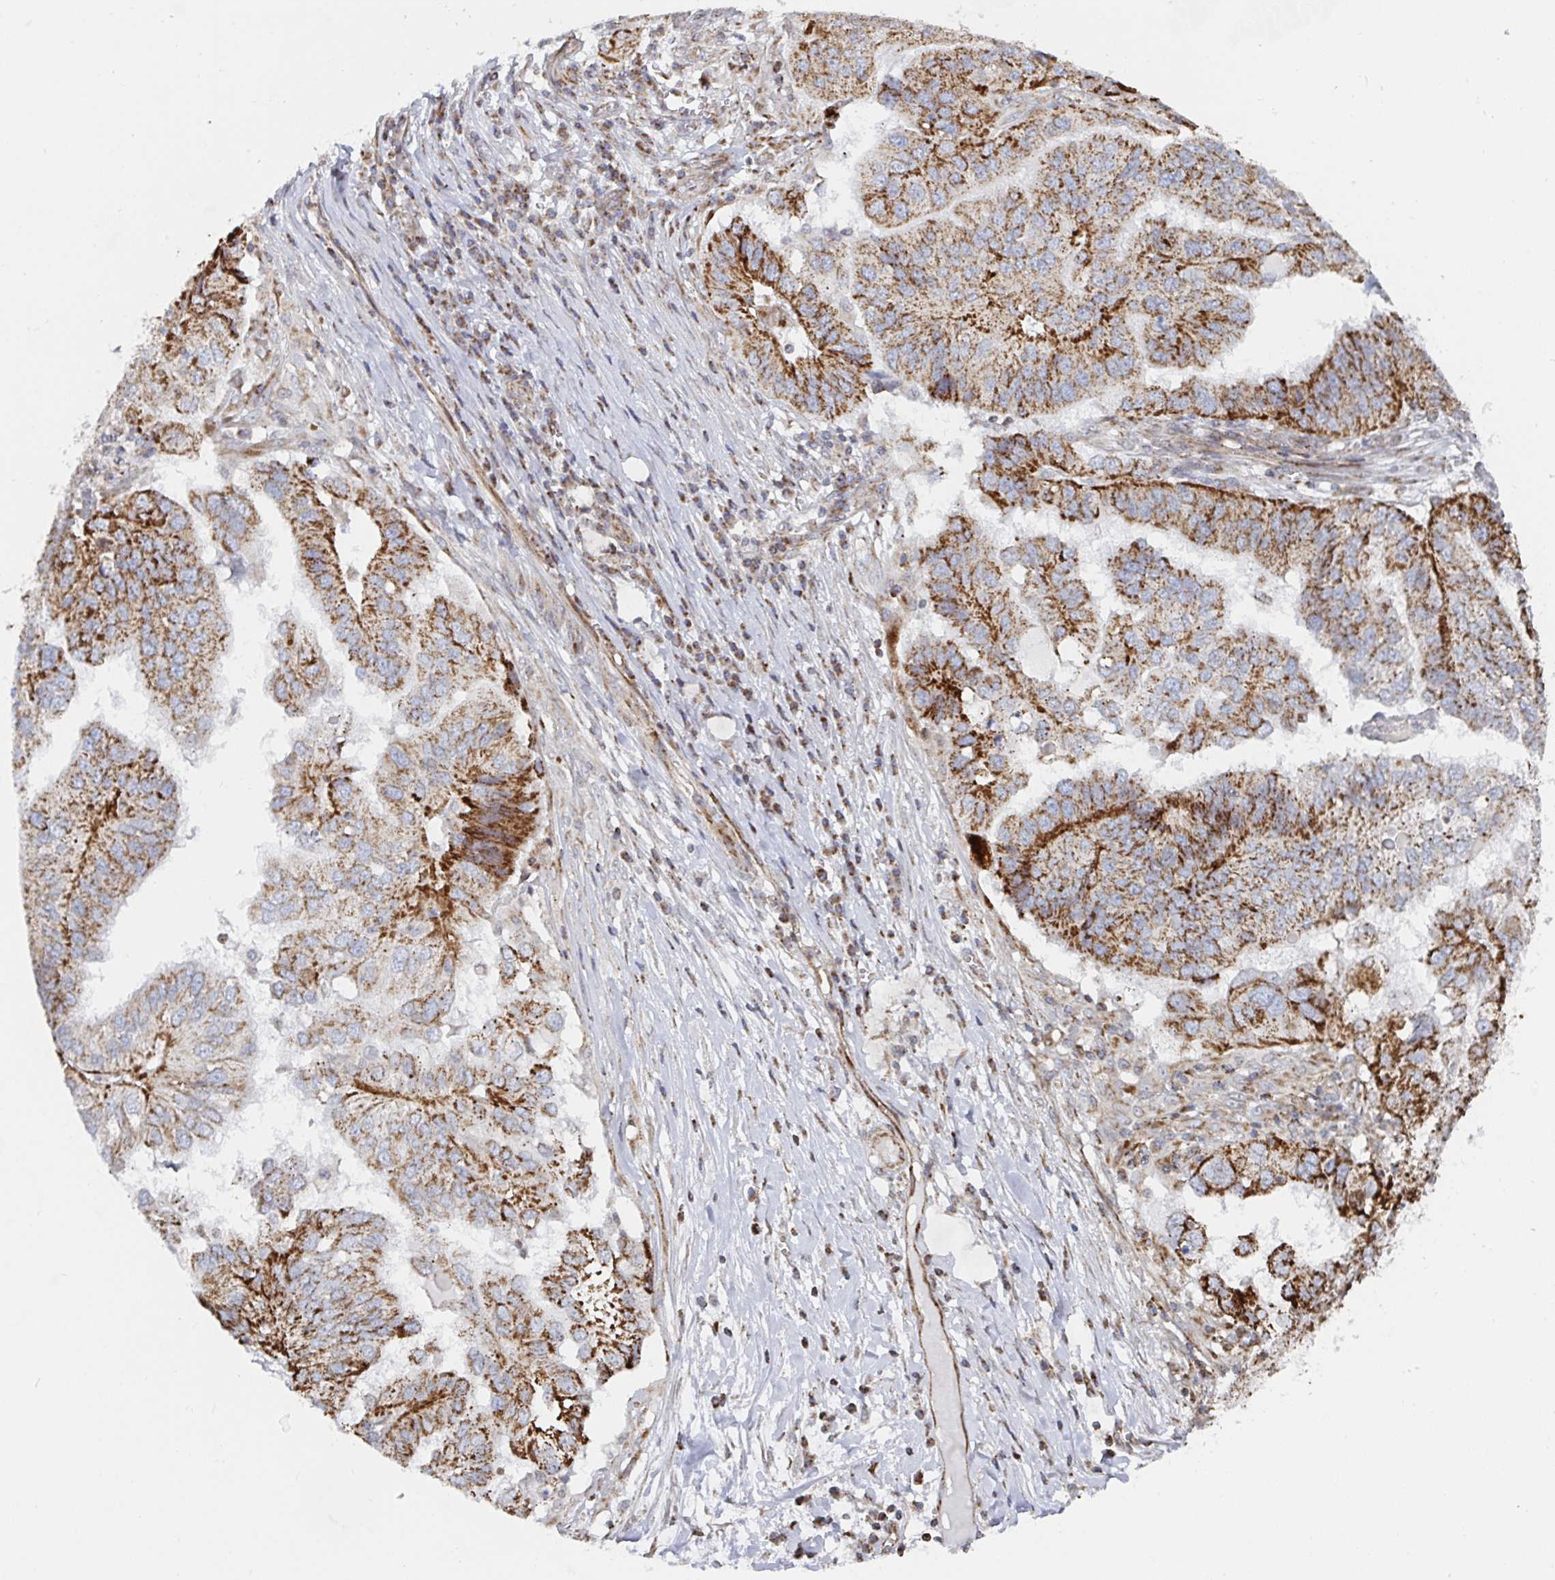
{"staining": {"intensity": "strong", "quantity": ">75%", "location": "cytoplasmic/membranous"}, "tissue": "ovarian cancer", "cell_type": "Tumor cells", "image_type": "cancer", "snomed": [{"axis": "morphology", "description": "Cystadenocarcinoma, serous, NOS"}, {"axis": "topography", "description": "Ovary"}], "caption": "This is an image of immunohistochemistry (IHC) staining of ovarian cancer, which shows strong staining in the cytoplasmic/membranous of tumor cells.", "gene": "STARD8", "patient": {"sex": "female", "age": 79}}